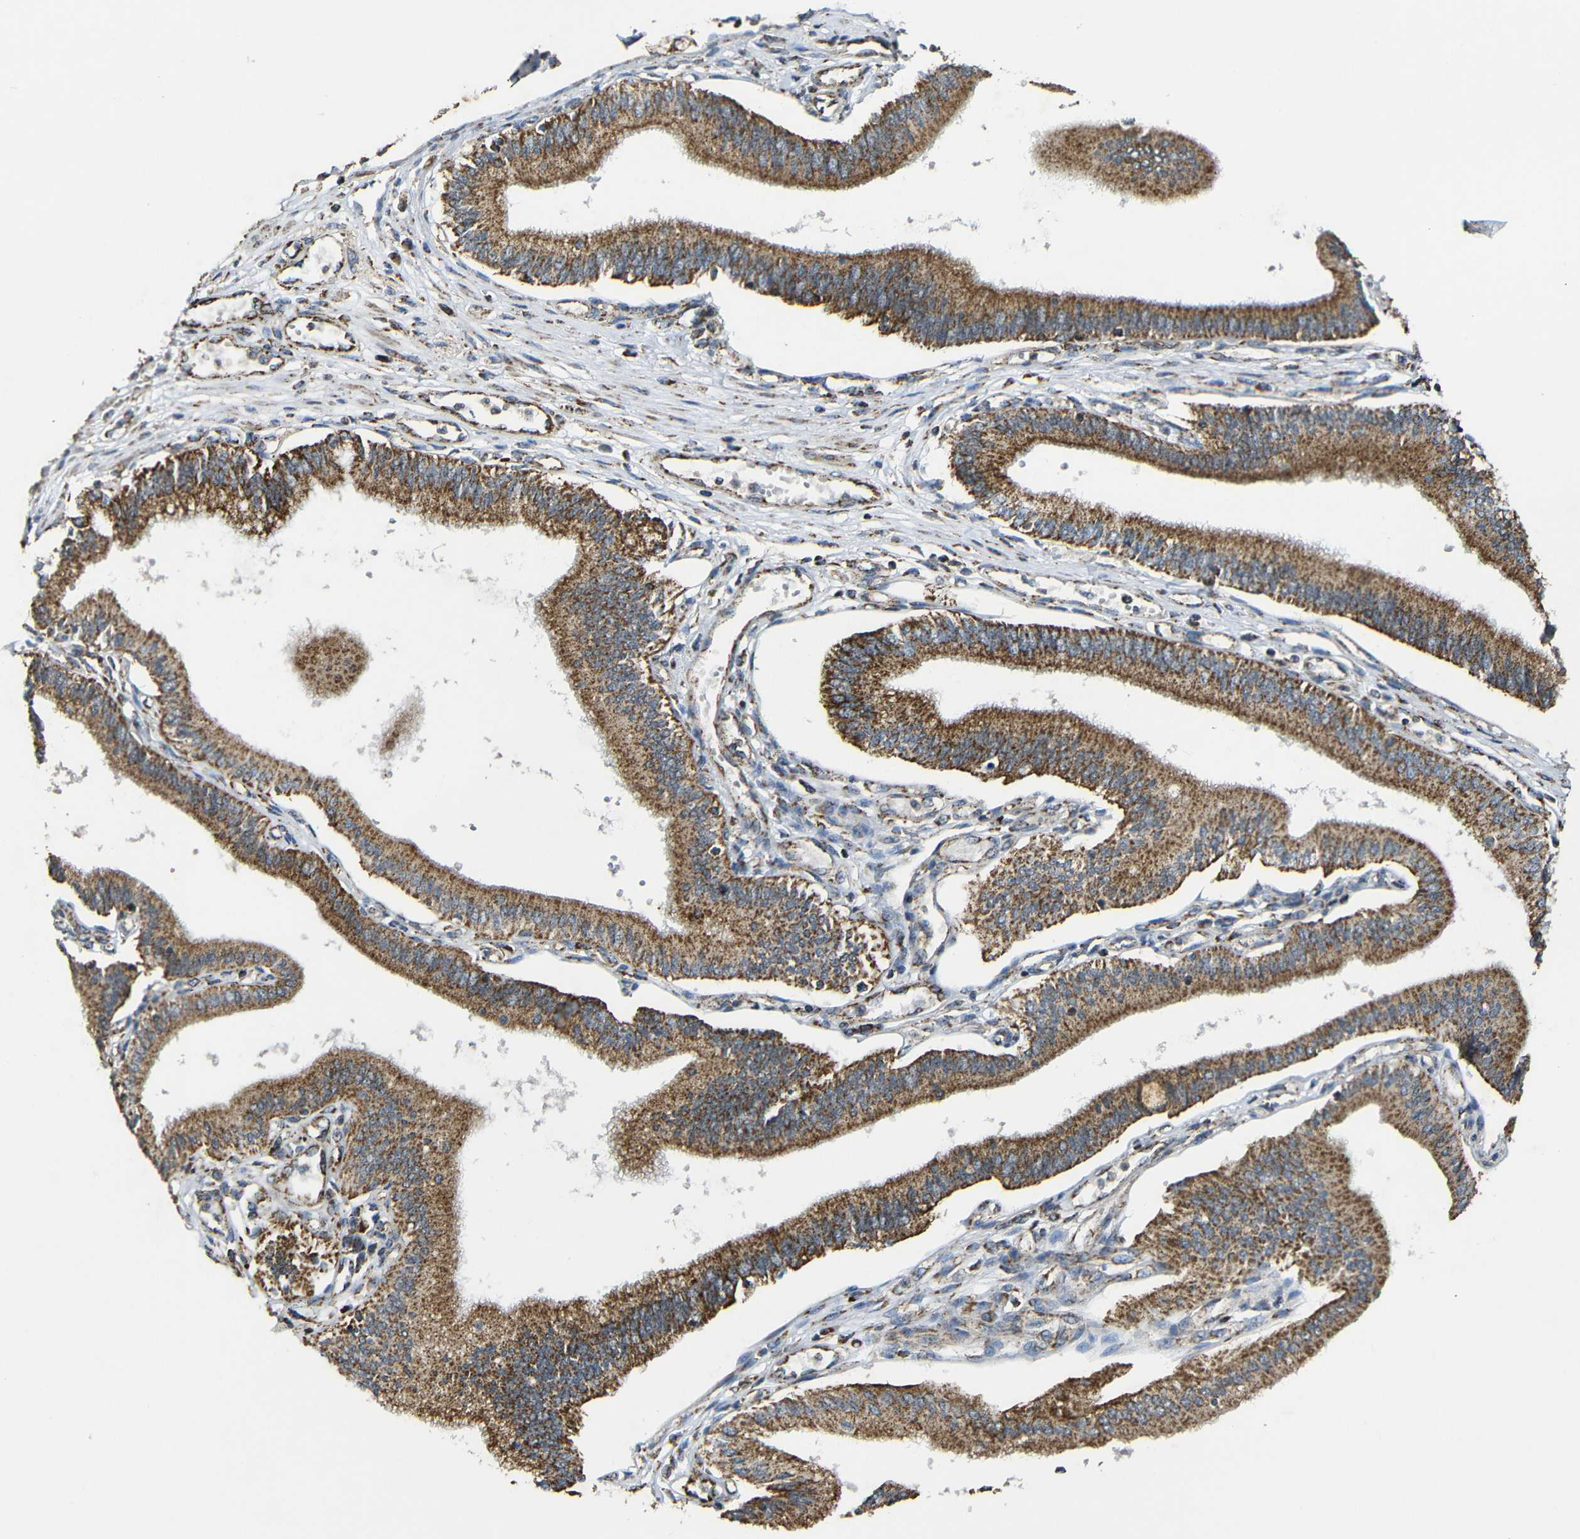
{"staining": {"intensity": "moderate", "quantity": ">75%", "location": "cytoplasmic/membranous"}, "tissue": "pancreatic cancer", "cell_type": "Tumor cells", "image_type": "cancer", "snomed": [{"axis": "morphology", "description": "Adenocarcinoma, NOS"}, {"axis": "topography", "description": "Pancreas"}], "caption": "Protein expression analysis of human pancreatic cancer (adenocarcinoma) reveals moderate cytoplasmic/membranous staining in approximately >75% of tumor cells. (DAB IHC, brown staining for protein, blue staining for nuclei).", "gene": "NR3C2", "patient": {"sex": "male", "age": 56}}